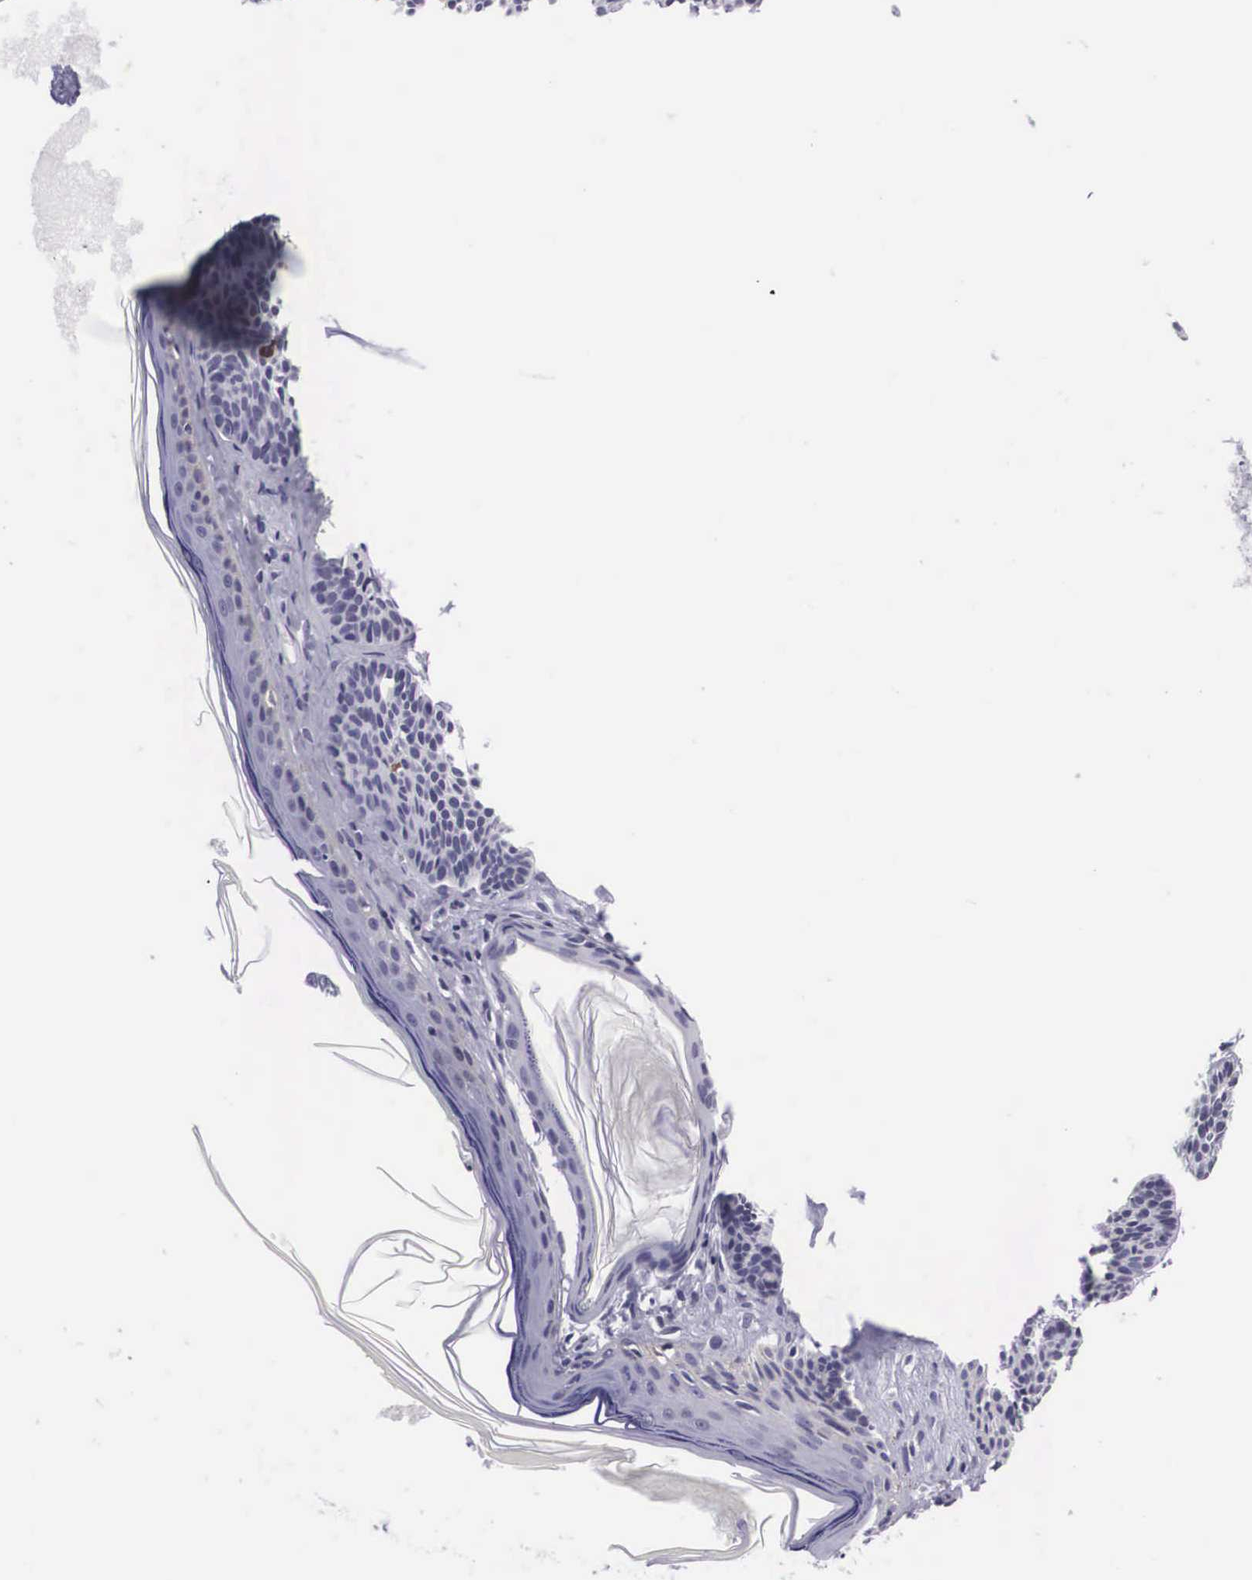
{"staining": {"intensity": "negative", "quantity": "none", "location": "none"}, "tissue": "skin cancer", "cell_type": "Tumor cells", "image_type": "cancer", "snomed": [{"axis": "morphology", "description": "Basal cell carcinoma"}, {"axis": "topography", "description": "Skin"}], "caption": "This is a micrograph of IHC staining of skin cancer, which shows no expression in tumor cells.", "gene": "C22orf31", "patient": {"sex": "female", "age": 62}}